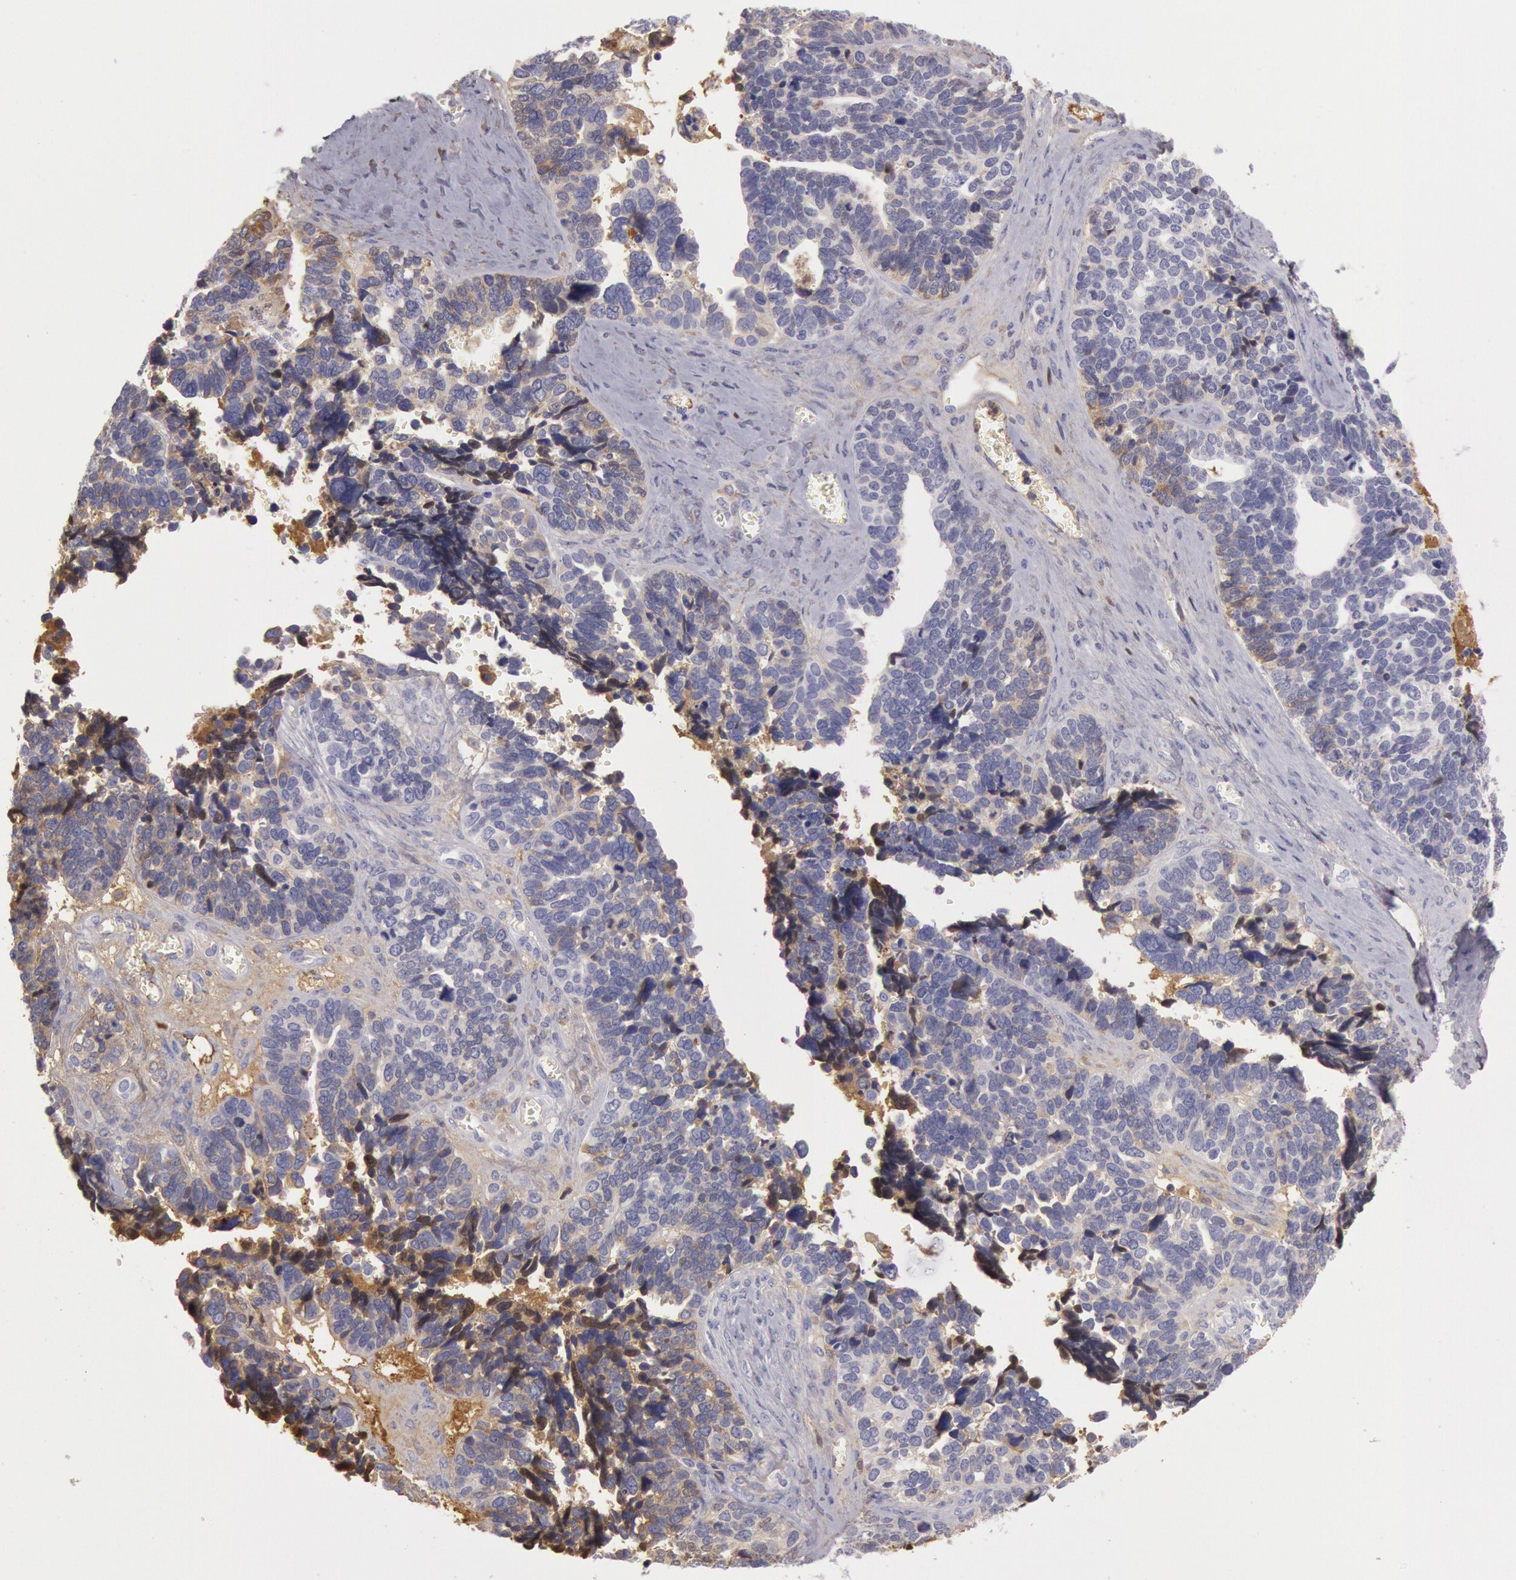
{"staining": {"intensity": "moderate", "quantity": "<25%", "location": "cytoplasmic/membranous"}, "tissue": "ovarian cancer", "cell_type": "Tumor cells", "image_type": "cancer", "snomed": [{"axis": "morphology", "description": "Cystadenocarcinoma, serous, NOS"}, {"axis": "topography", "description": "Ovary"}], "caption": "Protein expression analysis of ovarian cancer (serous cystadenocarcinoma) exhibits moderate cytoplasmic/membranous expression in approximately <25% of tumor cells.", "gene": "IGHG1", "patient": {"sex": "female", "age": 77}}